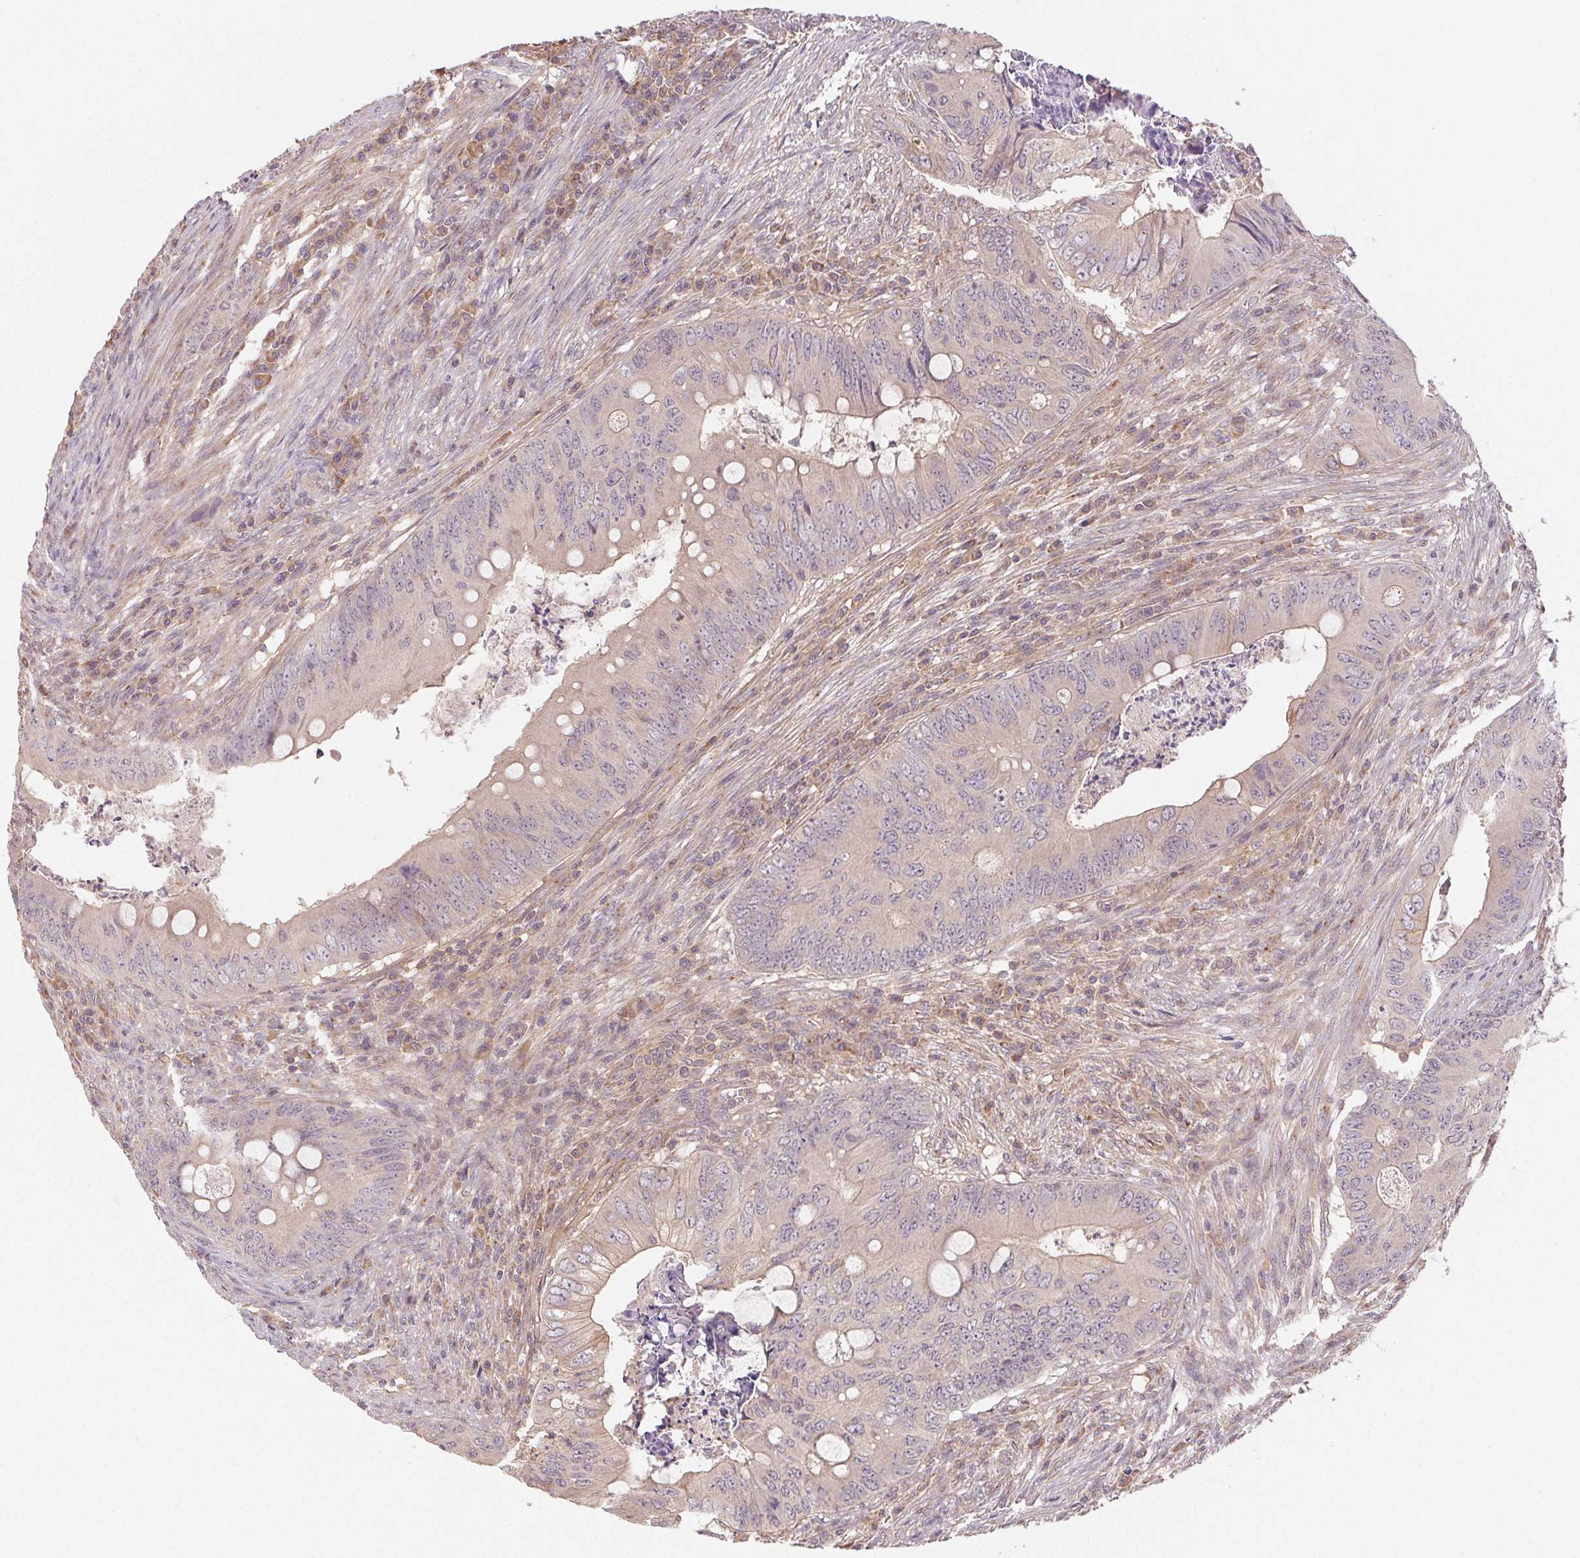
{"staining": {"intensity": "weak", "quantity": "<25%", "location": "cytoplasmic/membranous"}, "tissue": "colorectal cancer", "cell_type": "Tumor cells", "image_type": "cancer", "snomed": [{"axis": "morphology", "description": "Adenocarcinoma, NOS"}, {"axis": "topography", "description": "Colon"}], "caption": "Immunohistochemistry of human colorectal cancer reveals no staining in tumor cells.", "gene": "MAPKAPK2", "patient": {"sex": "female", "age": 74}}